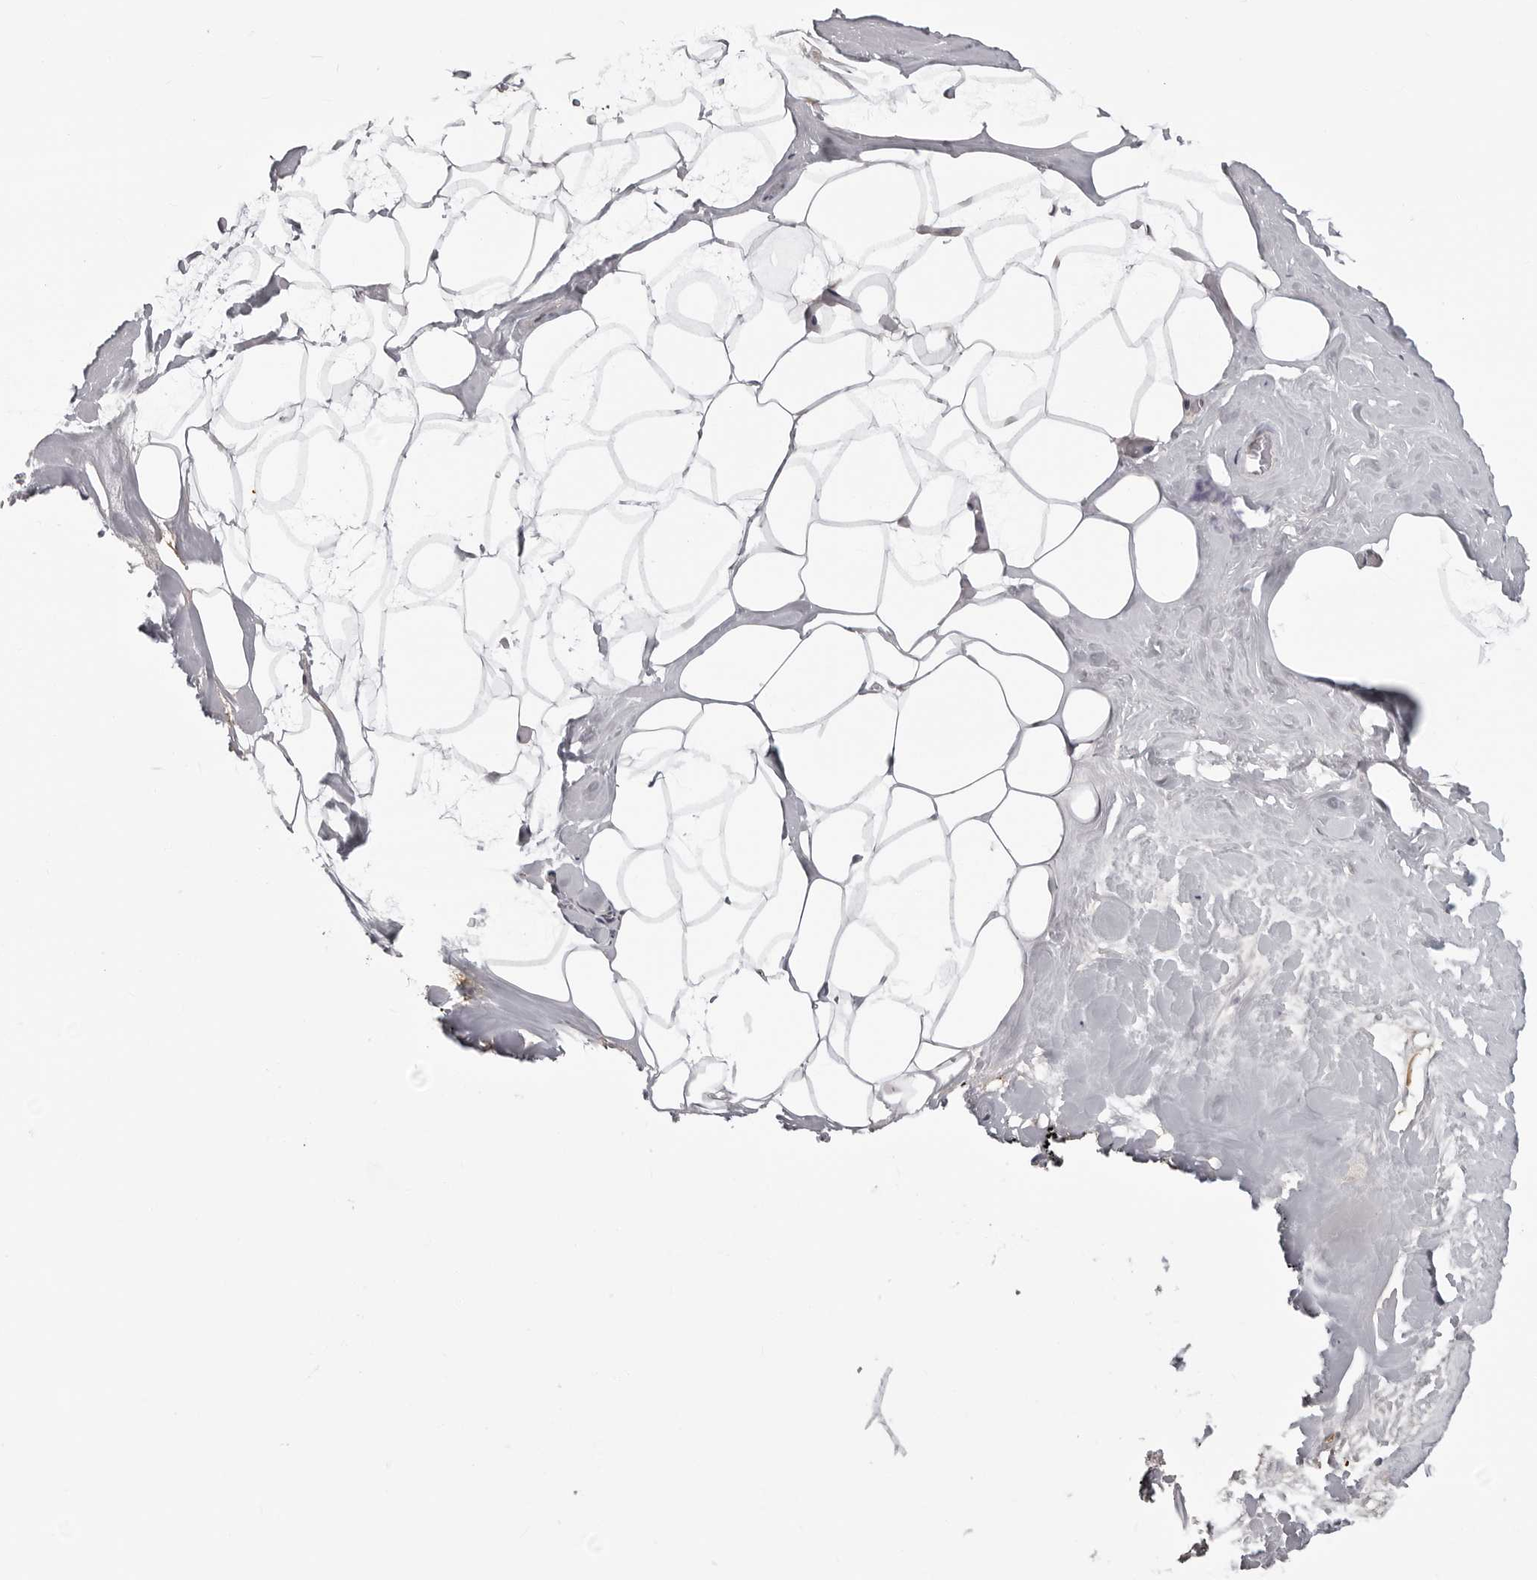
{"staining": {"intensity": "negative", "quantity": "none", "location": "none"}, "tissue": "adipose tissue", "cell_type": "Adipocytes", "image_type": "normal", "snomed": [{"axis": "morphology", "description": "Normal tissue, NOS"}, {"axis": "morphology", "description": "Fibrosis, NOS"}, {"axis": "topography", "description": "Breast"}, {"axis": "topography", "description": "Adipose tissue"}], "caption": "Immunohistochemistry photomicrograph of unremarkable adipose tissue: human adipose tissue stained with DAB (3,3'-diaminobenzidine) reveals no significant protein staining in adipocytes. (DAB IHC visualized using brightfield microscopy, high magnification).", "gene": "PHF3", "patient": {"sex": "female", "age": 39}}